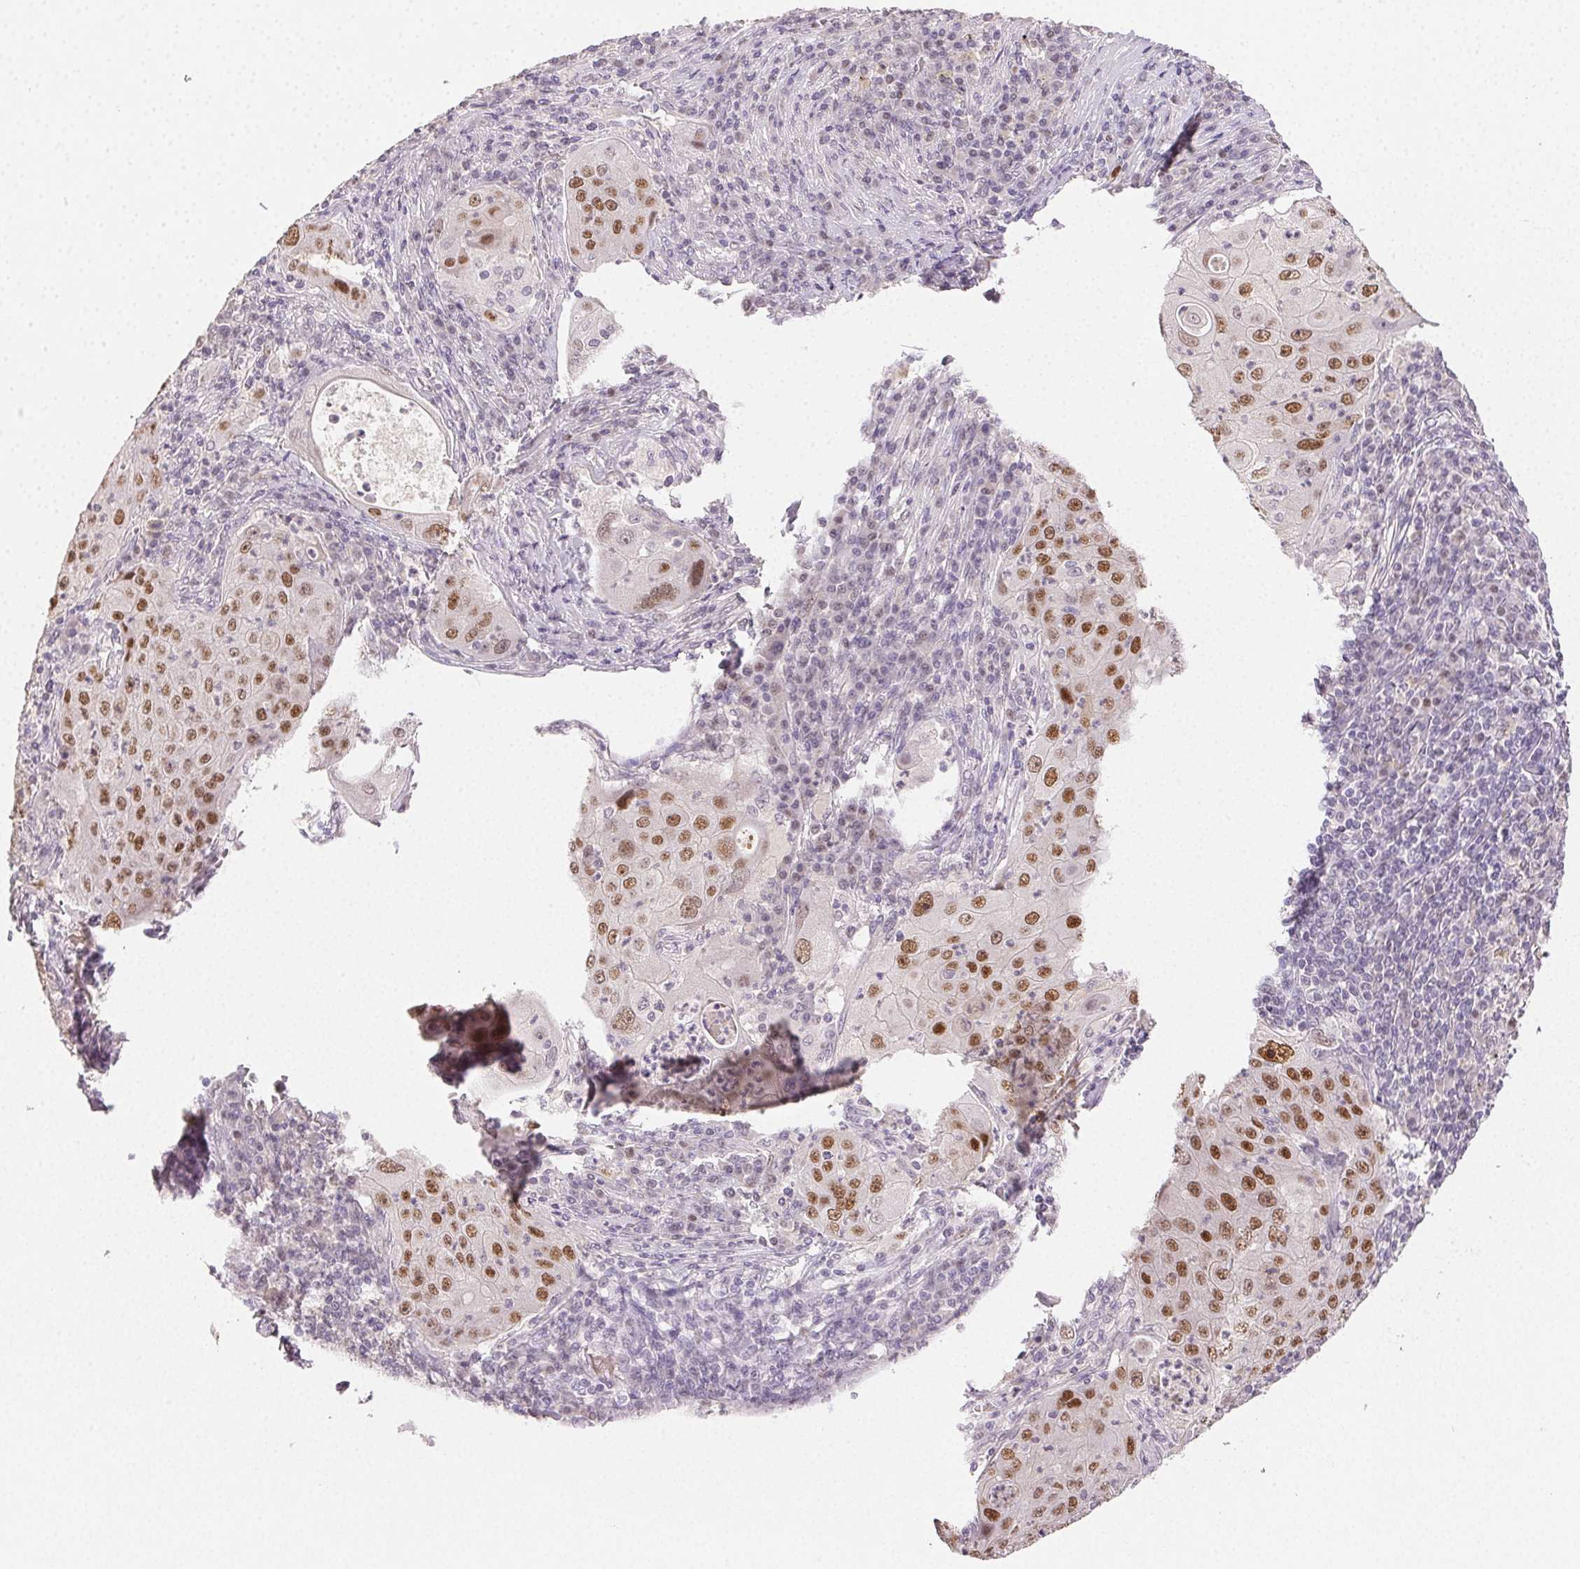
{"staining": {"intensity": "moderate", "quantity": ">75%", "location": "nuclear"}, "tissue": "lung cancer", "cell_type": "Tumor cells", "image_type": "cancer", "snomed": [{"axis": "morphology", "description": "Squamous cell carcinoma, NOS"}, {"axis": "topography", "description": "Lung"}], "caption": "This image exhibits lung cancer stained with immunohistochemistry to label a protein in brown. The nuclear of tumor cells show moderate positivity for the protein. Nuclei are counter-stained blue.", "gene": "POLR3G", "patient": {"sex": "female", "age": 59}}